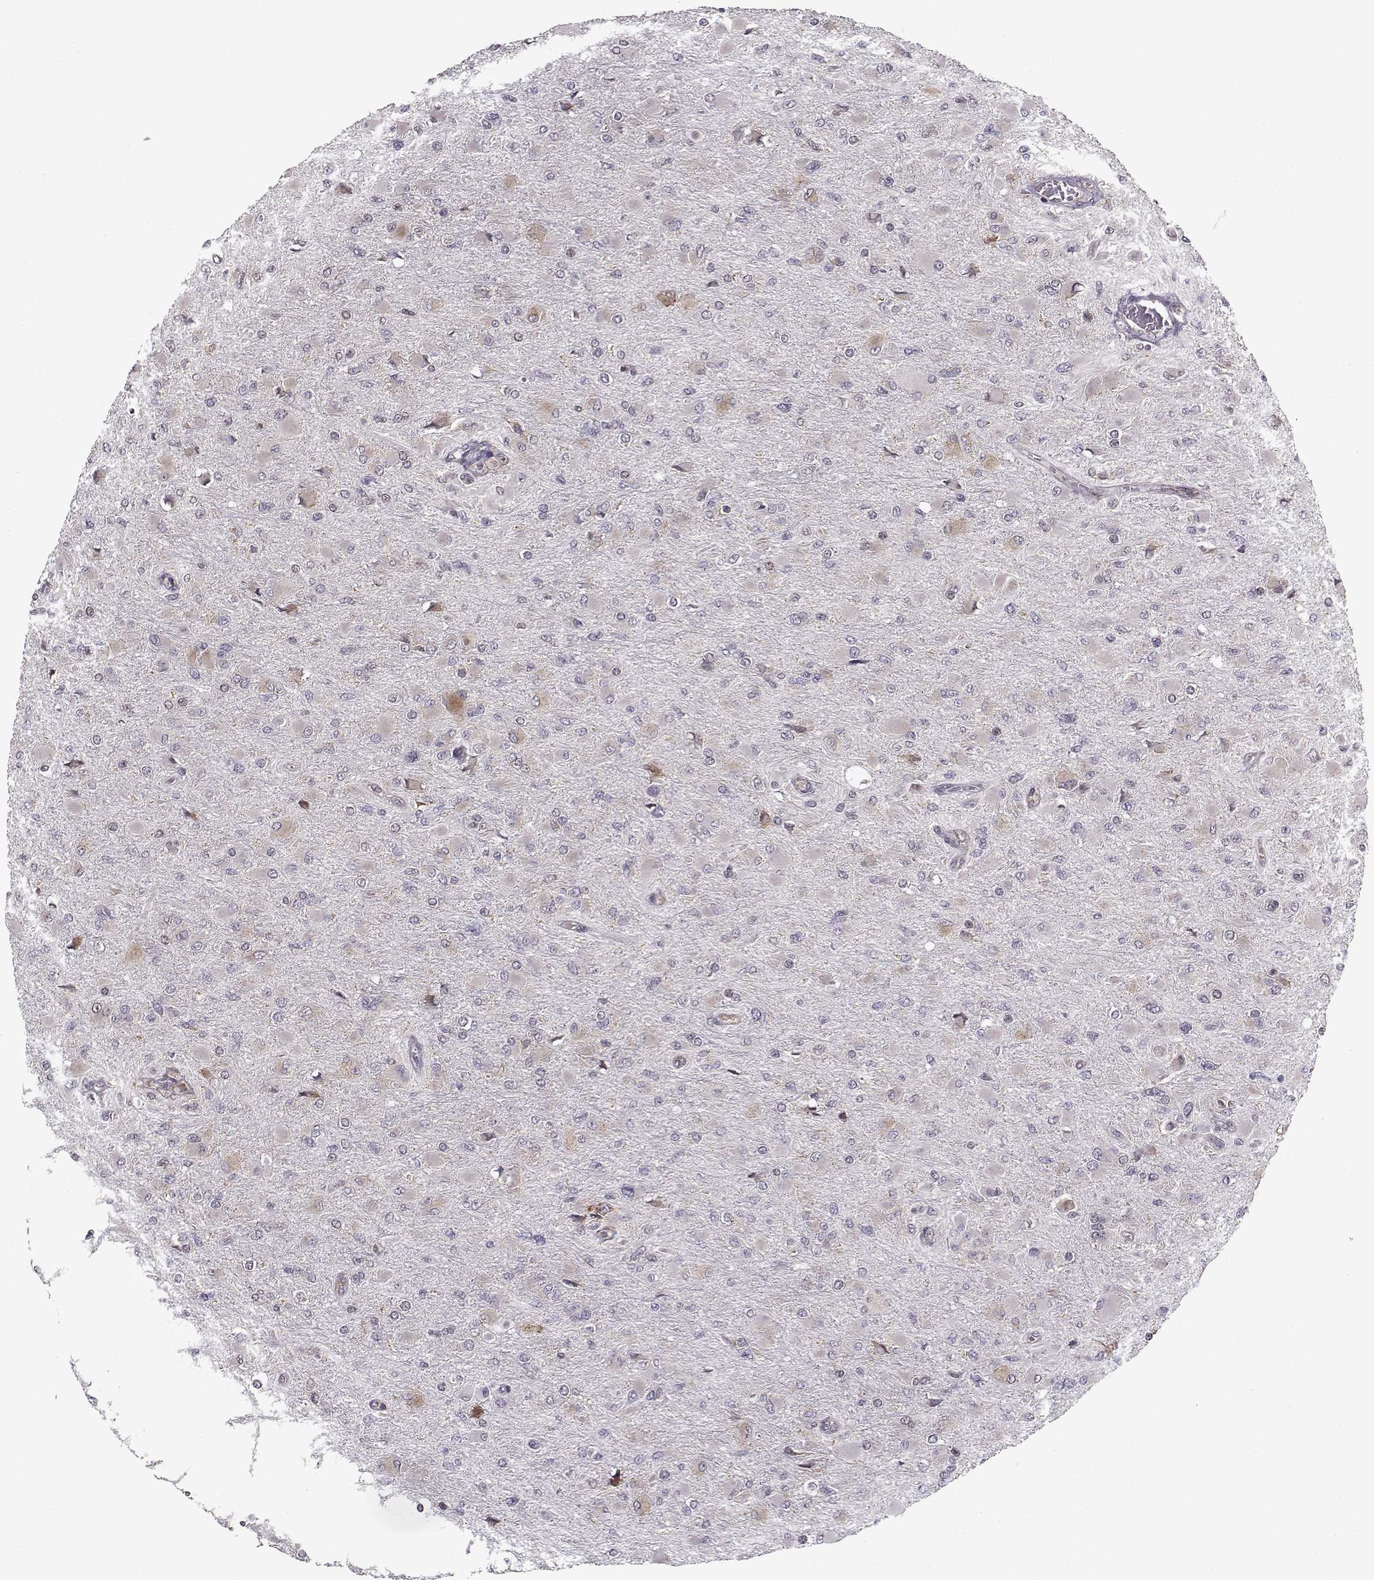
{"staining": {"intensity": "weak", "quantity": "<25%", "location": "cytoplasmic/membranous"}, "tissue": "glioma", "cell_type": "Tumor cells", "image_type": "cancer", "snomed": [{"axis": "morphology", "description": "Glioma, malignant, High grade"}, {"axis": "topography", "description": "Cerebral cortex"}], "caption": "The IHC photomicrograph has no significant positivity in tumor cells of glioma tissue.", "gene": "RPL31", "patient": {"sex": "female", "age": 36}}